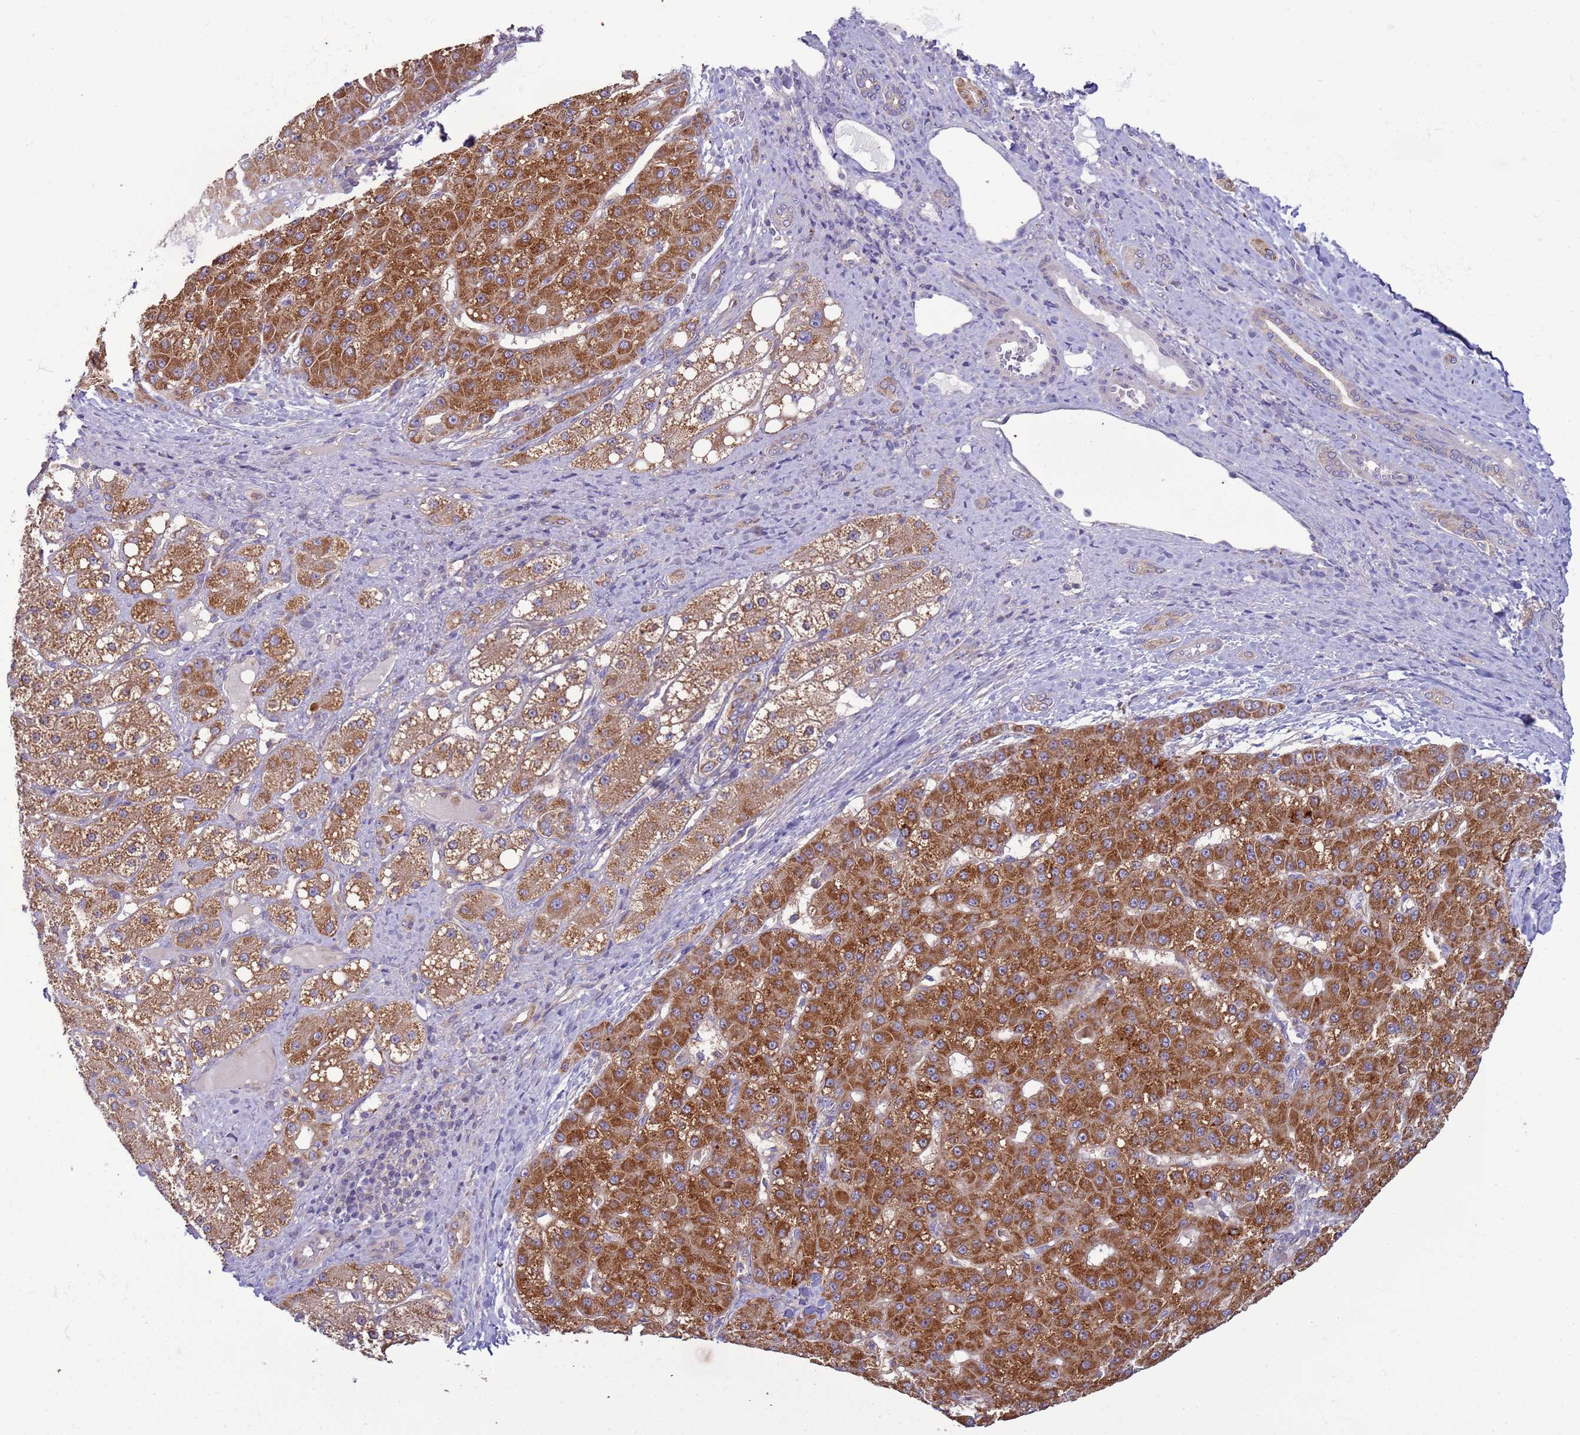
{"staining": {"intensity": "strong", "quantity": ">75%", "location": "cytoplasmic/membranous"}, "tissue": "liver cancer", "cell_type": "Tumor cells", "image_type": "cancer", "snomed": [{"axis": "morphology", "description": "Carcinoma, Hepatocellular, NOS"}, {"axis": "topography", "description": "Liver"}], "caption": "IHC of human liver hepatocellular carcinoma exhibits high levels of strong cytoplasmic/membranous expression in approximately >75% of tumor cells.", "gene": "UQCRQ", "patient": {"sex": "male", "age": 67}}